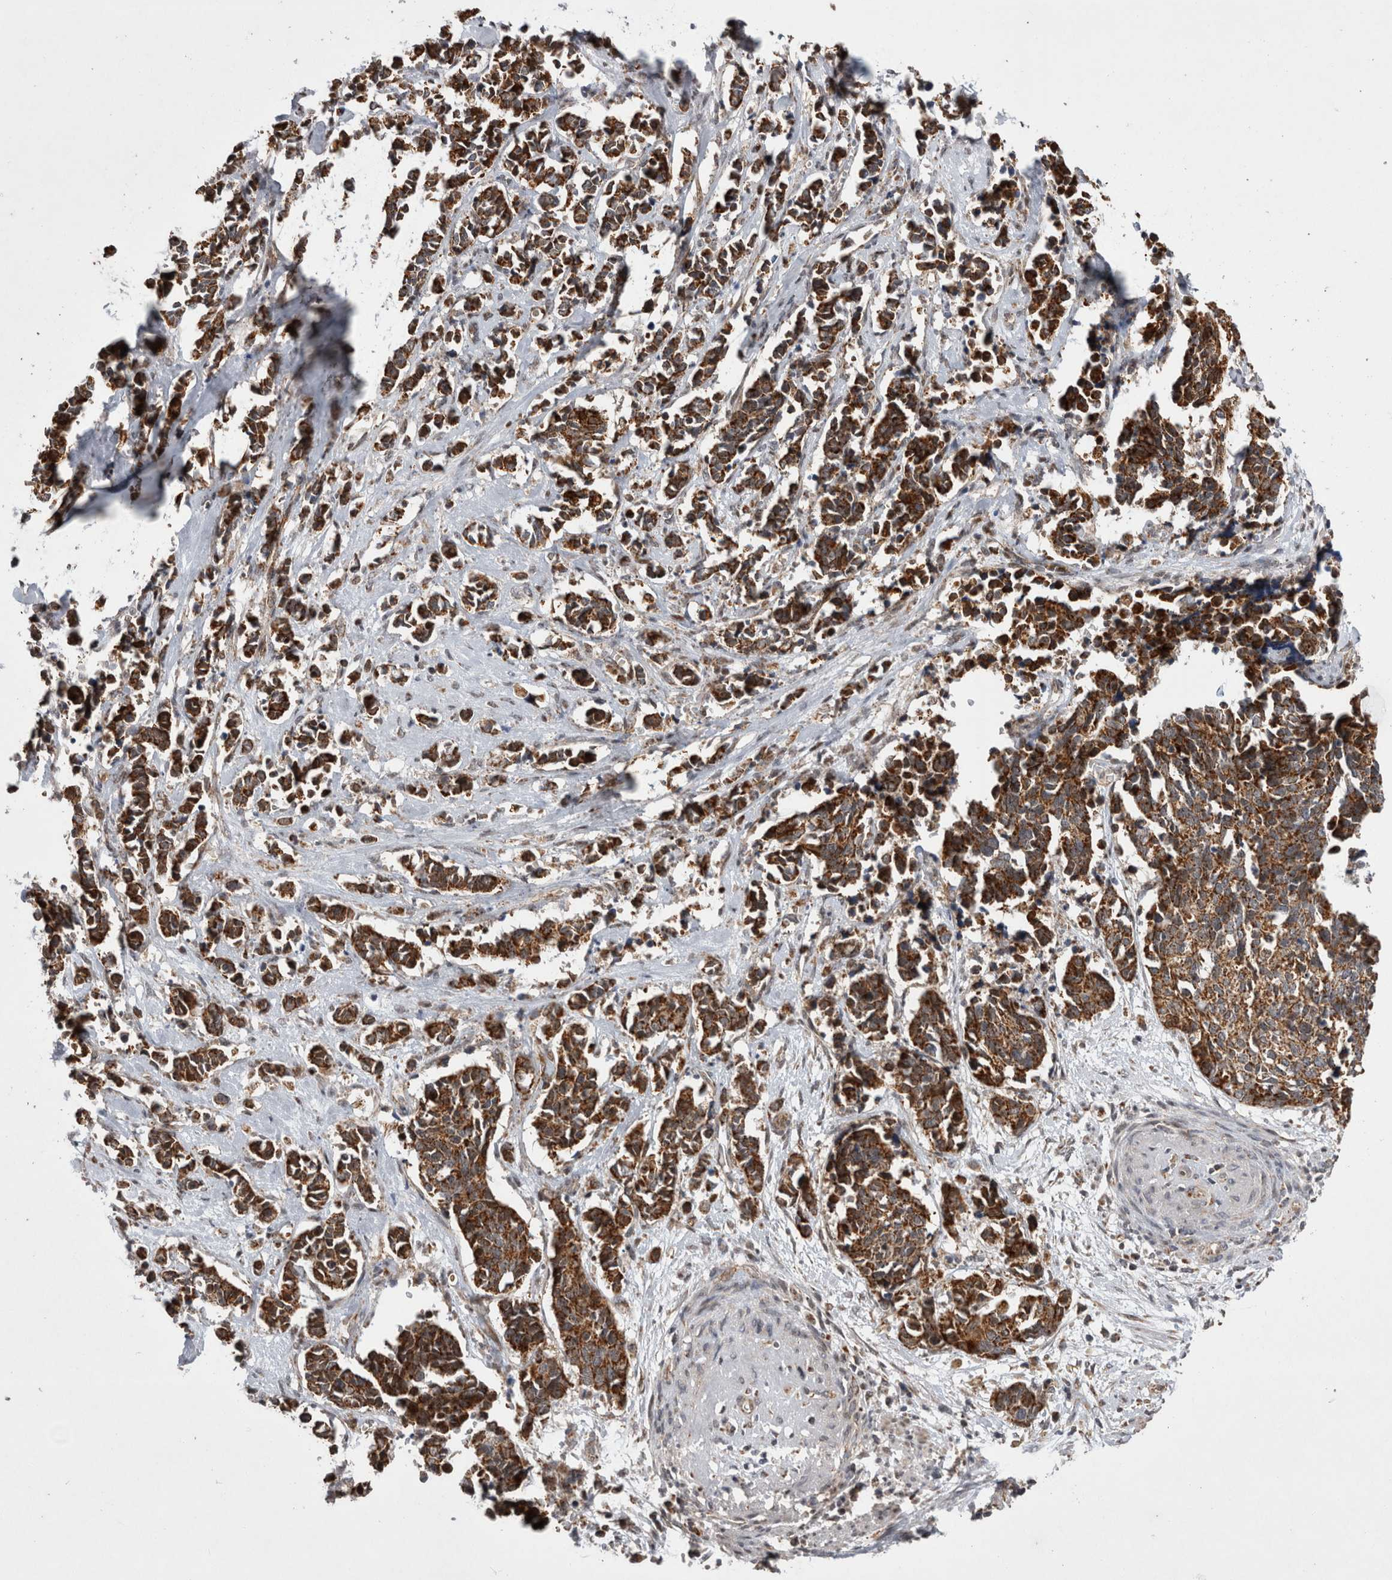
{"staining": {"intensity": "strong", "quantity": ">75%", "location": "cytoplasmic/membranous"}, "tissue": "cervical cancer", "cell_type": "Tumor cells", "image_type": "cancer", "snomed": [{"axis": "morphology", "description": "Normal tissue, NOS"}, {"axis": "morphology", "description": "Squamous cell carcinoma, NOS"}, {"axis": "topography", "description": "Cervix"}], "caption": "This is a photomicrograph of immunohistochemistry staining of cervical cancer, which shows strong positivity in the cytoplasmic/membranous of tumor cells.", "gene": "MRPL37", "patient": {"sex": "female", "age": 35}}